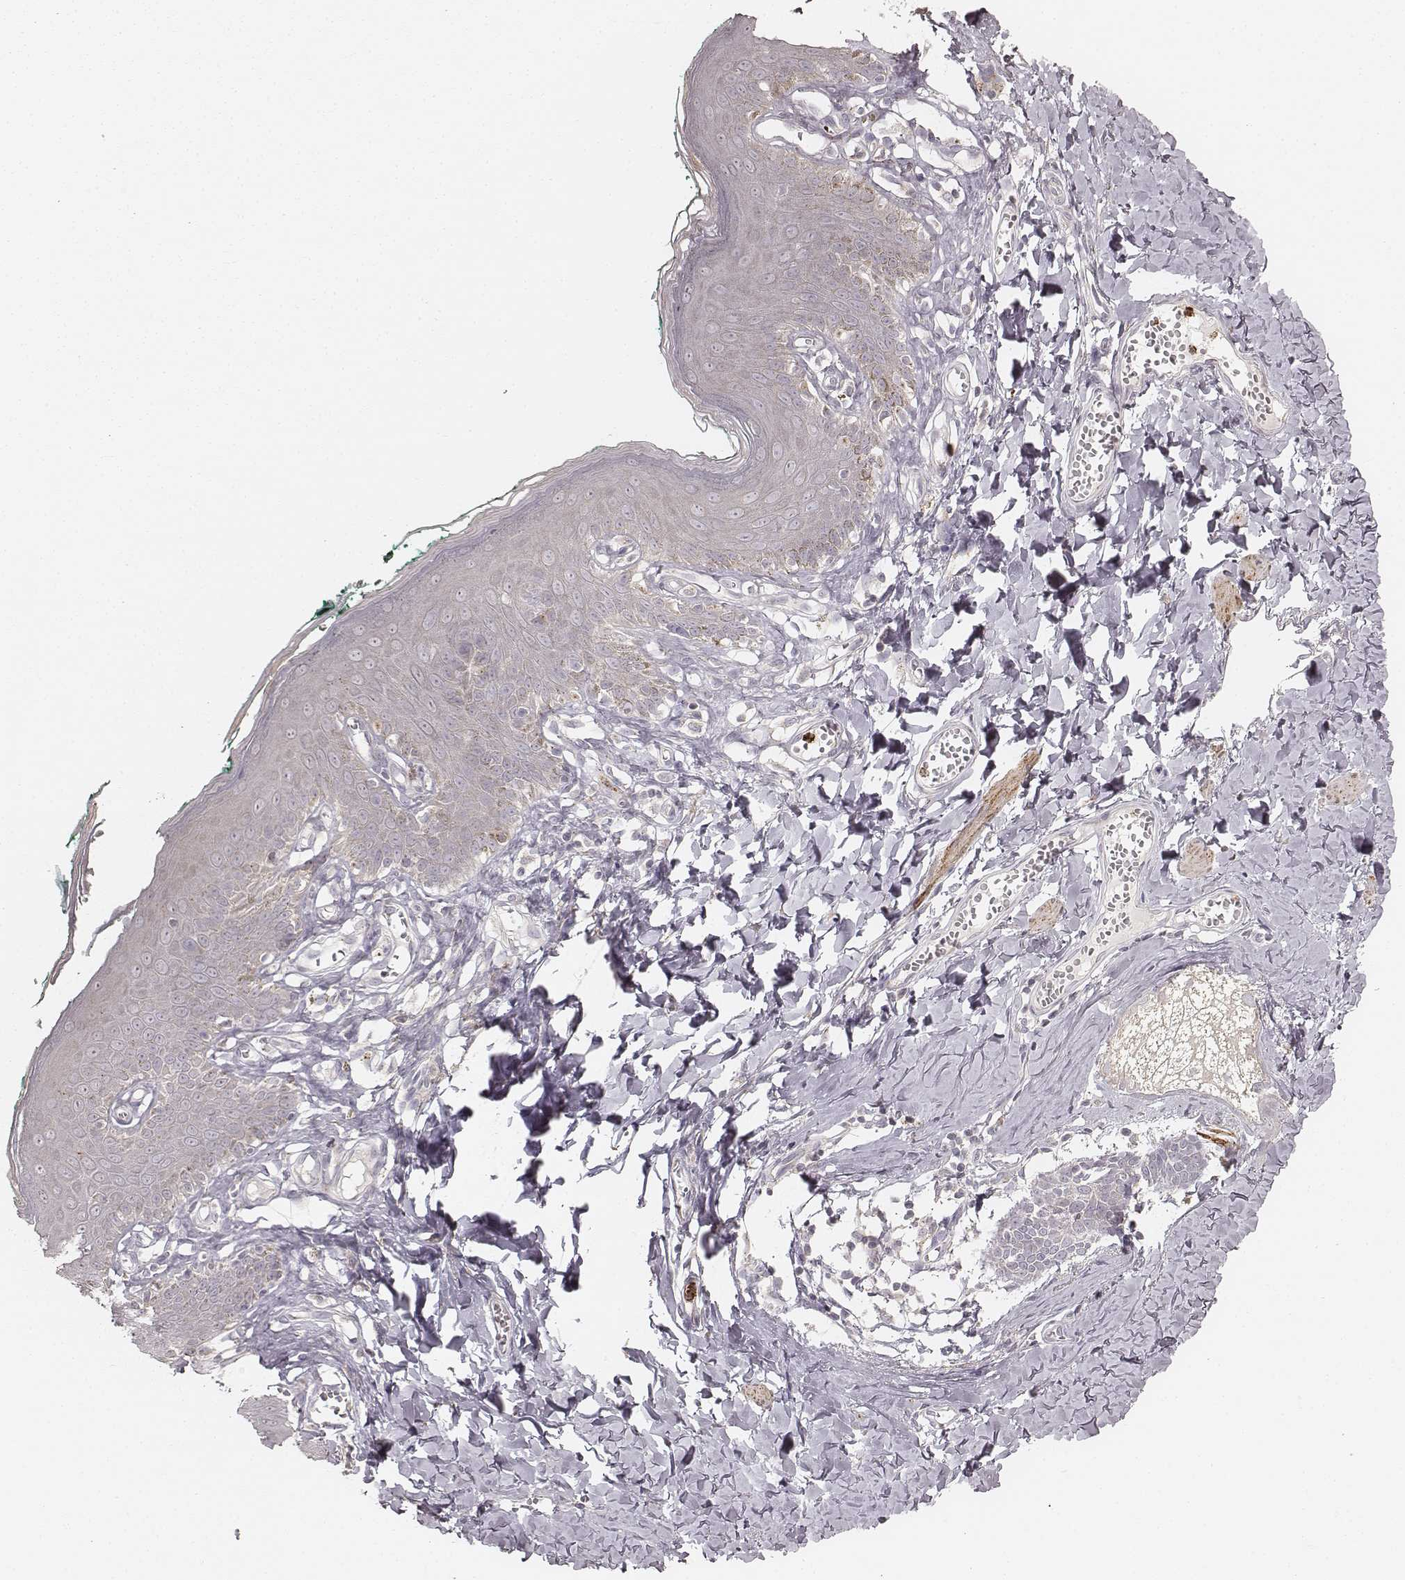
{"staining": {"intensity": "negative", "quantity": "none", "location": "none"}, "tissue": "skin", "cell_type": "Epidermal cells", "image_type": "normal", "snomed": [{"axis": "morphology", "description": "Normal tissue, NOS"}, {"axis": "topography", "description": "Vulva"}, {"axis": "topography", "description": "Peripheral nerve tissue"}], "caption": "IHC histopathology image of normal human skin stained for a protein (brown), which demonstrates no staining in epidermal cells. The staining is performed using DAB (3,3'-diaminobenzidine) brown chromogen with nuclei counter-stained in using hematoxylin.", "gene": "ABCA7", "patient": {"sex": "female", "age": 66}}